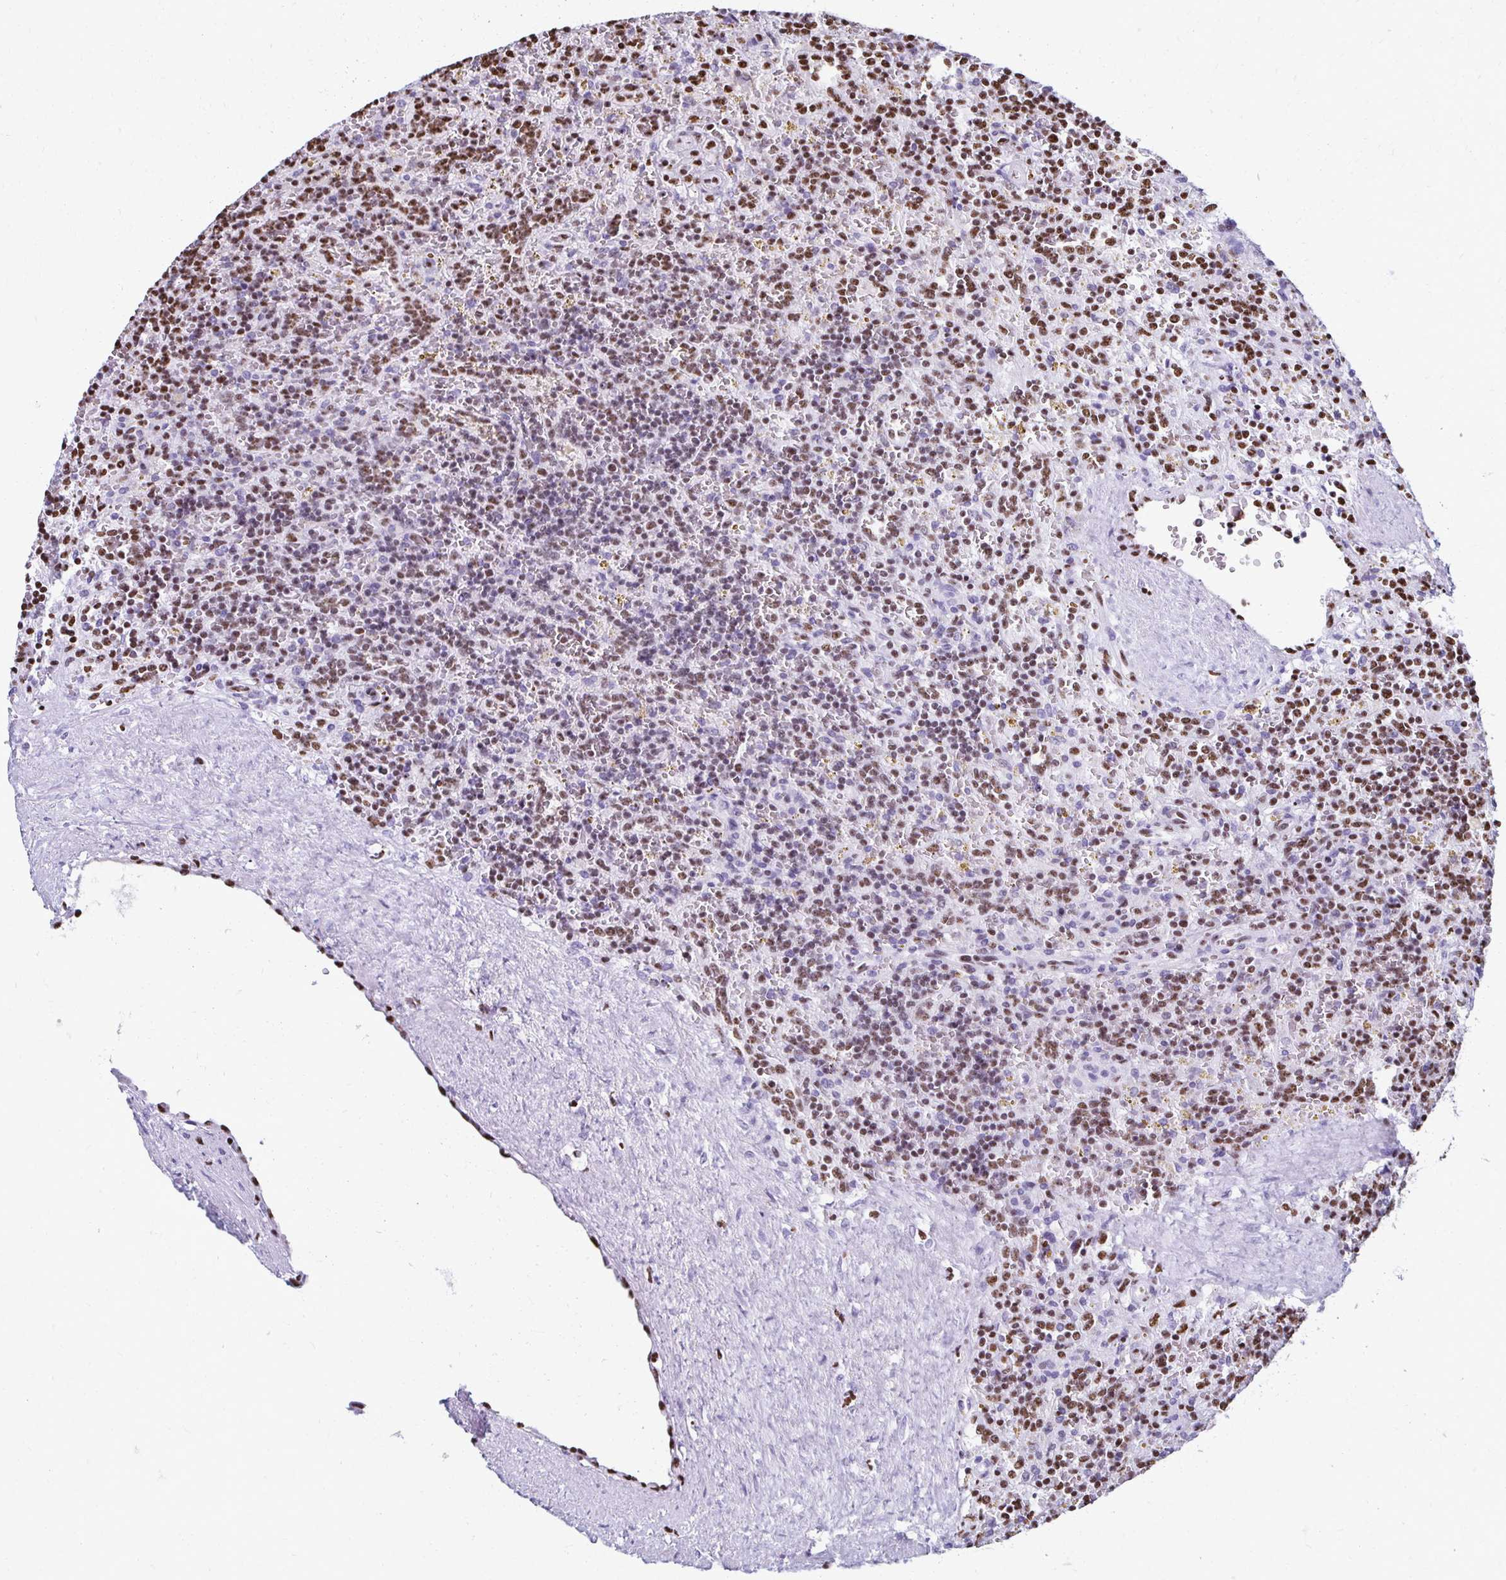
{"staining": {"intensity": "moderate", "quantity": "<25%", "location": "nuclear"}, "tissue": "lymphoma", "cell_type": "Tumor cells", "image_type": "cancer", "snomed": [{"axis": "morphology", "description": "Malignant lymphoma, non-Hodgkin's type, Low grade"}, {"axis": "topography", "description": "Spleen"}], "caption": "DAB immunohistochemical staining of human malignant lymphoma, non-Hodgkin's type (low-grade) shows moderate nuclear protein staining in about <25% of tumor cells.", "gene": "NONO", "patient": {"sex": "male", "age": 67}}